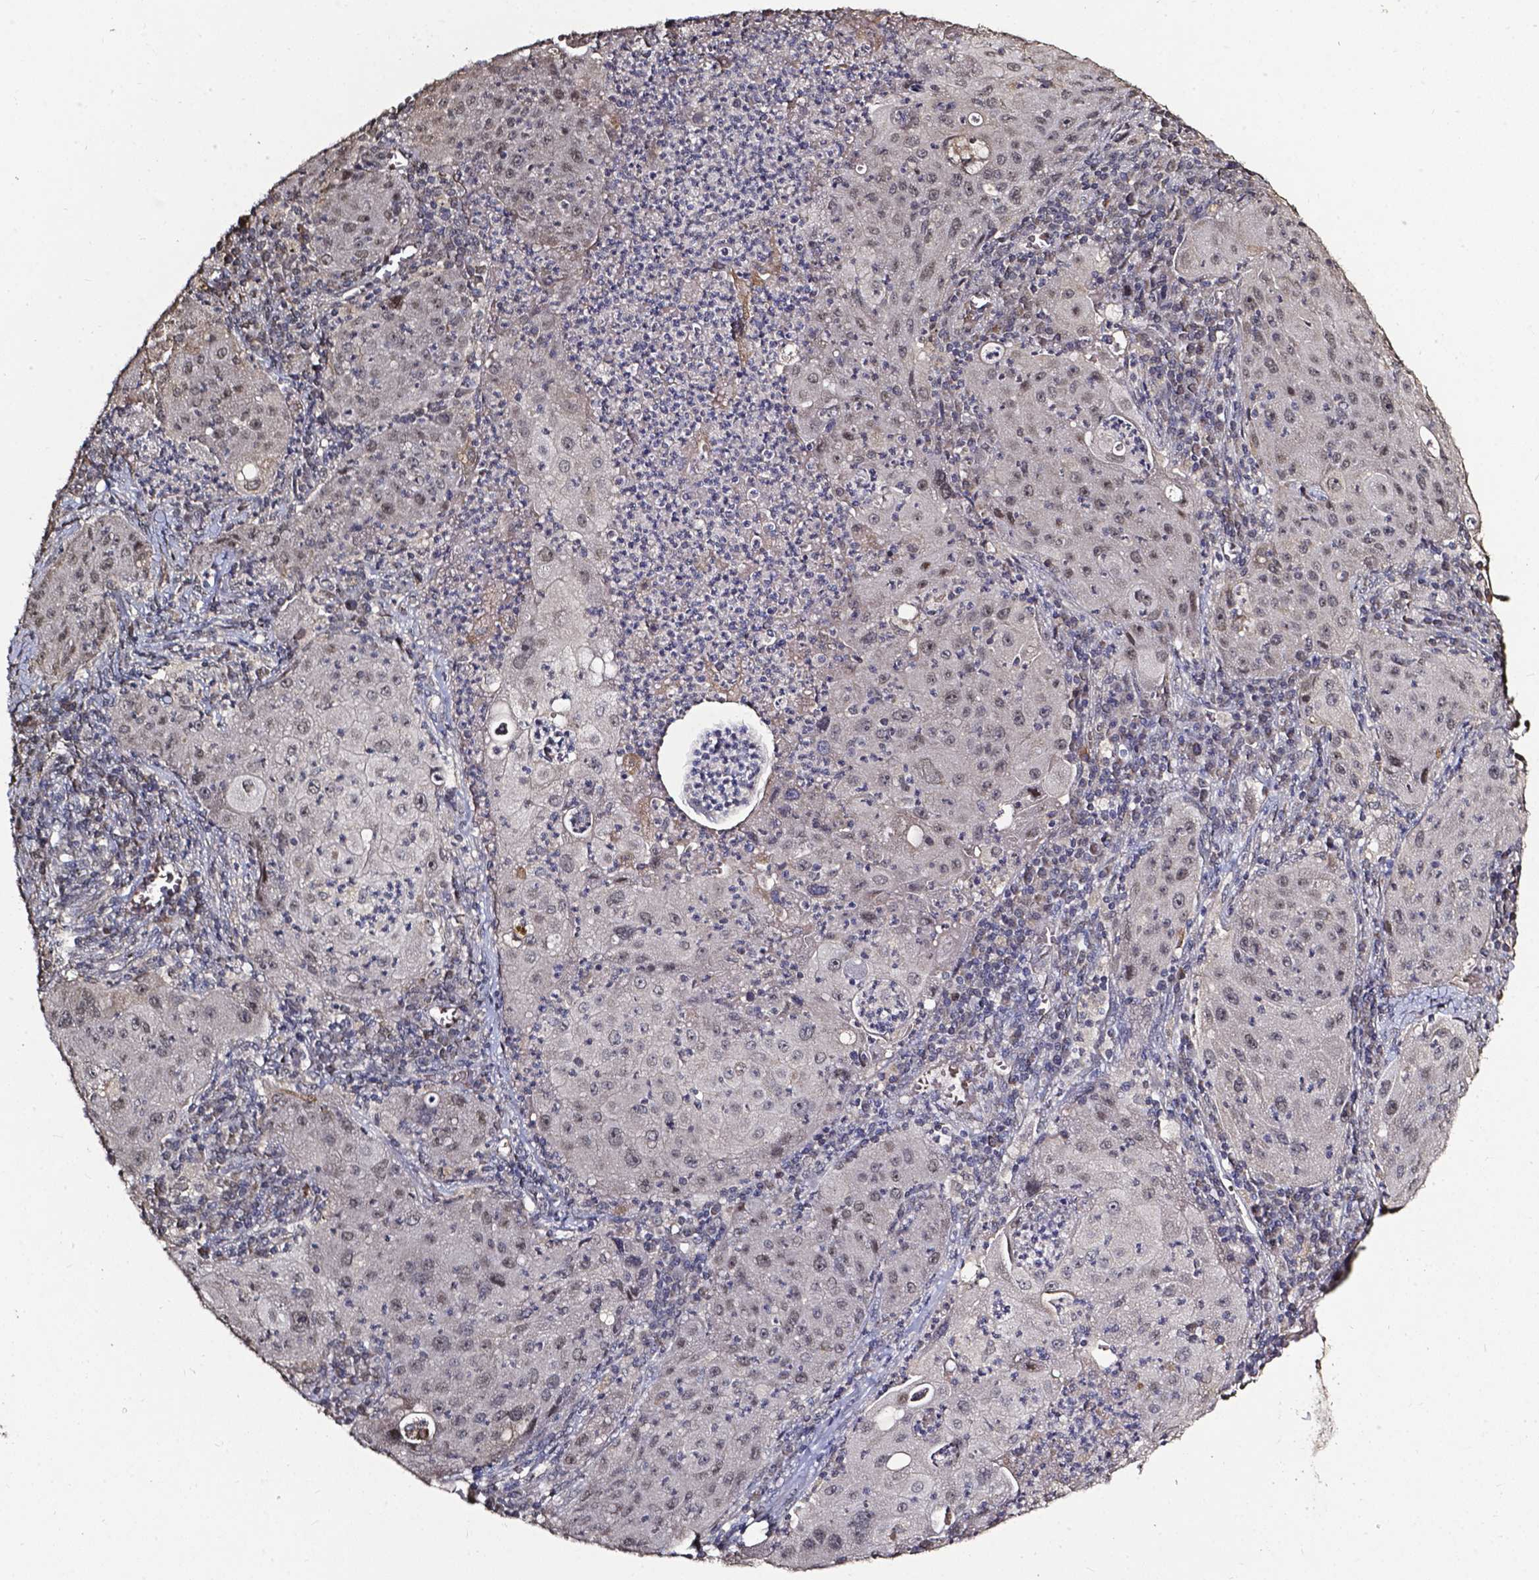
{"staining": {"intensity": "negative", "quantity": "none", "location": "none"}, "tissue": "lung cancer", "cell_type": "Tumor cells", "image_type": "cancer", "snomed": [{"axis": "morphology", "description": "Squamous cell carcinoma, NOS"}, {"axis": "topography", "description": "Lung"}], "caption": "IHC histopathology image of human squamous cell carcinoma (lung) stained for a protein (brown), which demonstrates no expression in tumor cells. (DAB (3,3'-diaminobenzidine) immunohistochemistry (IHC) with hematoxylin counter stain).", "gene": "GLRA2", "patient": {"sex": "female", "age": 59}}